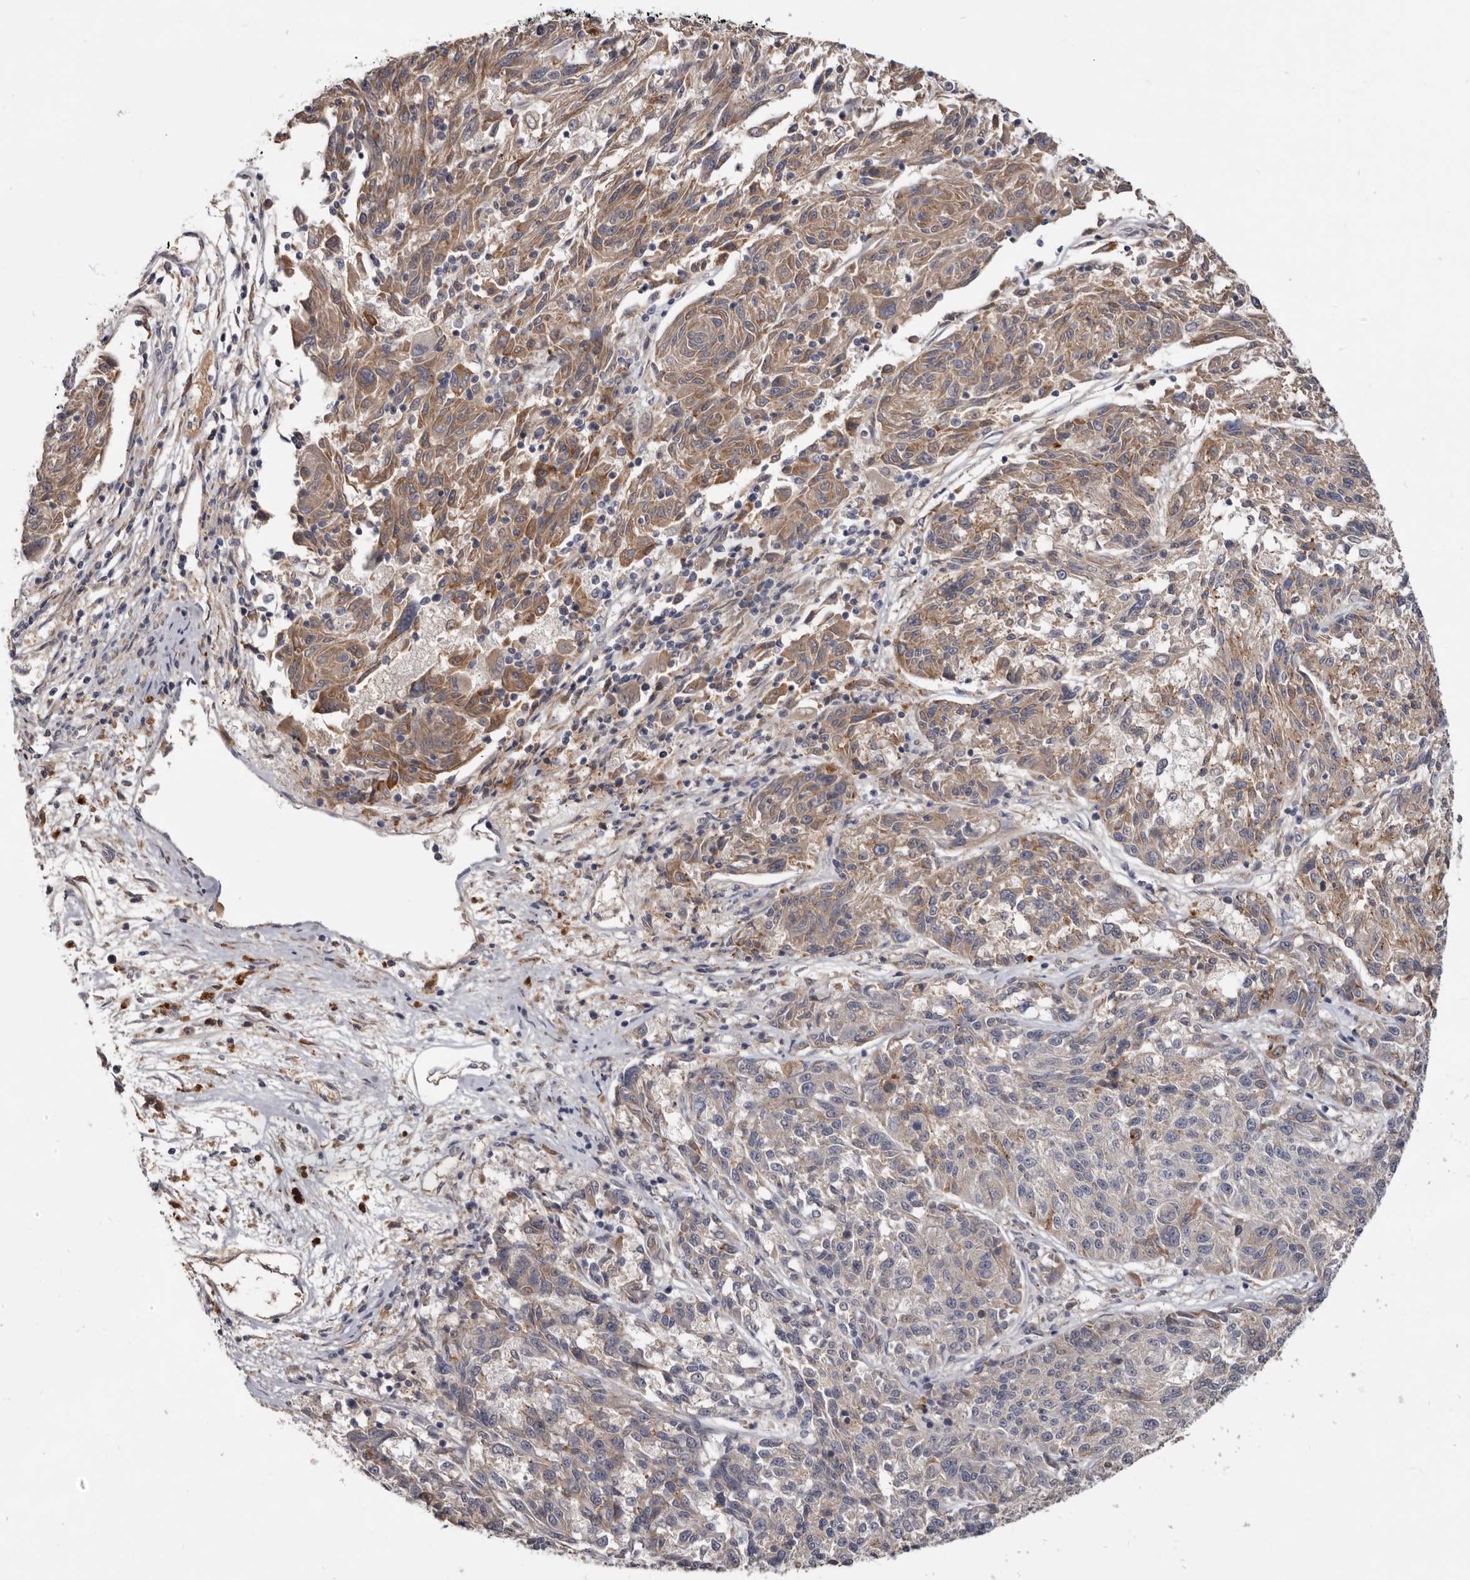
{"staining": {"intensity": "moderate", "quantity": "25%-75%", "location": "cytoplasmic/membranous"}, "tissue": "melanoma", "cell_type": "Tumor cells", "image_type": "cancer", "snomed": [{"axis": "morphology", "description": "Malignant melanoma, NOS"}, {"axis": "topography", "description": "Skin"}], "caption": "Malignant melanoma stained with IHC exhibits moderate cytoplasmic/membranous positivity in about 25%-75% of tumor cells.", "gene": "NENF", "patient": {"sex": "male", "age": 53}}